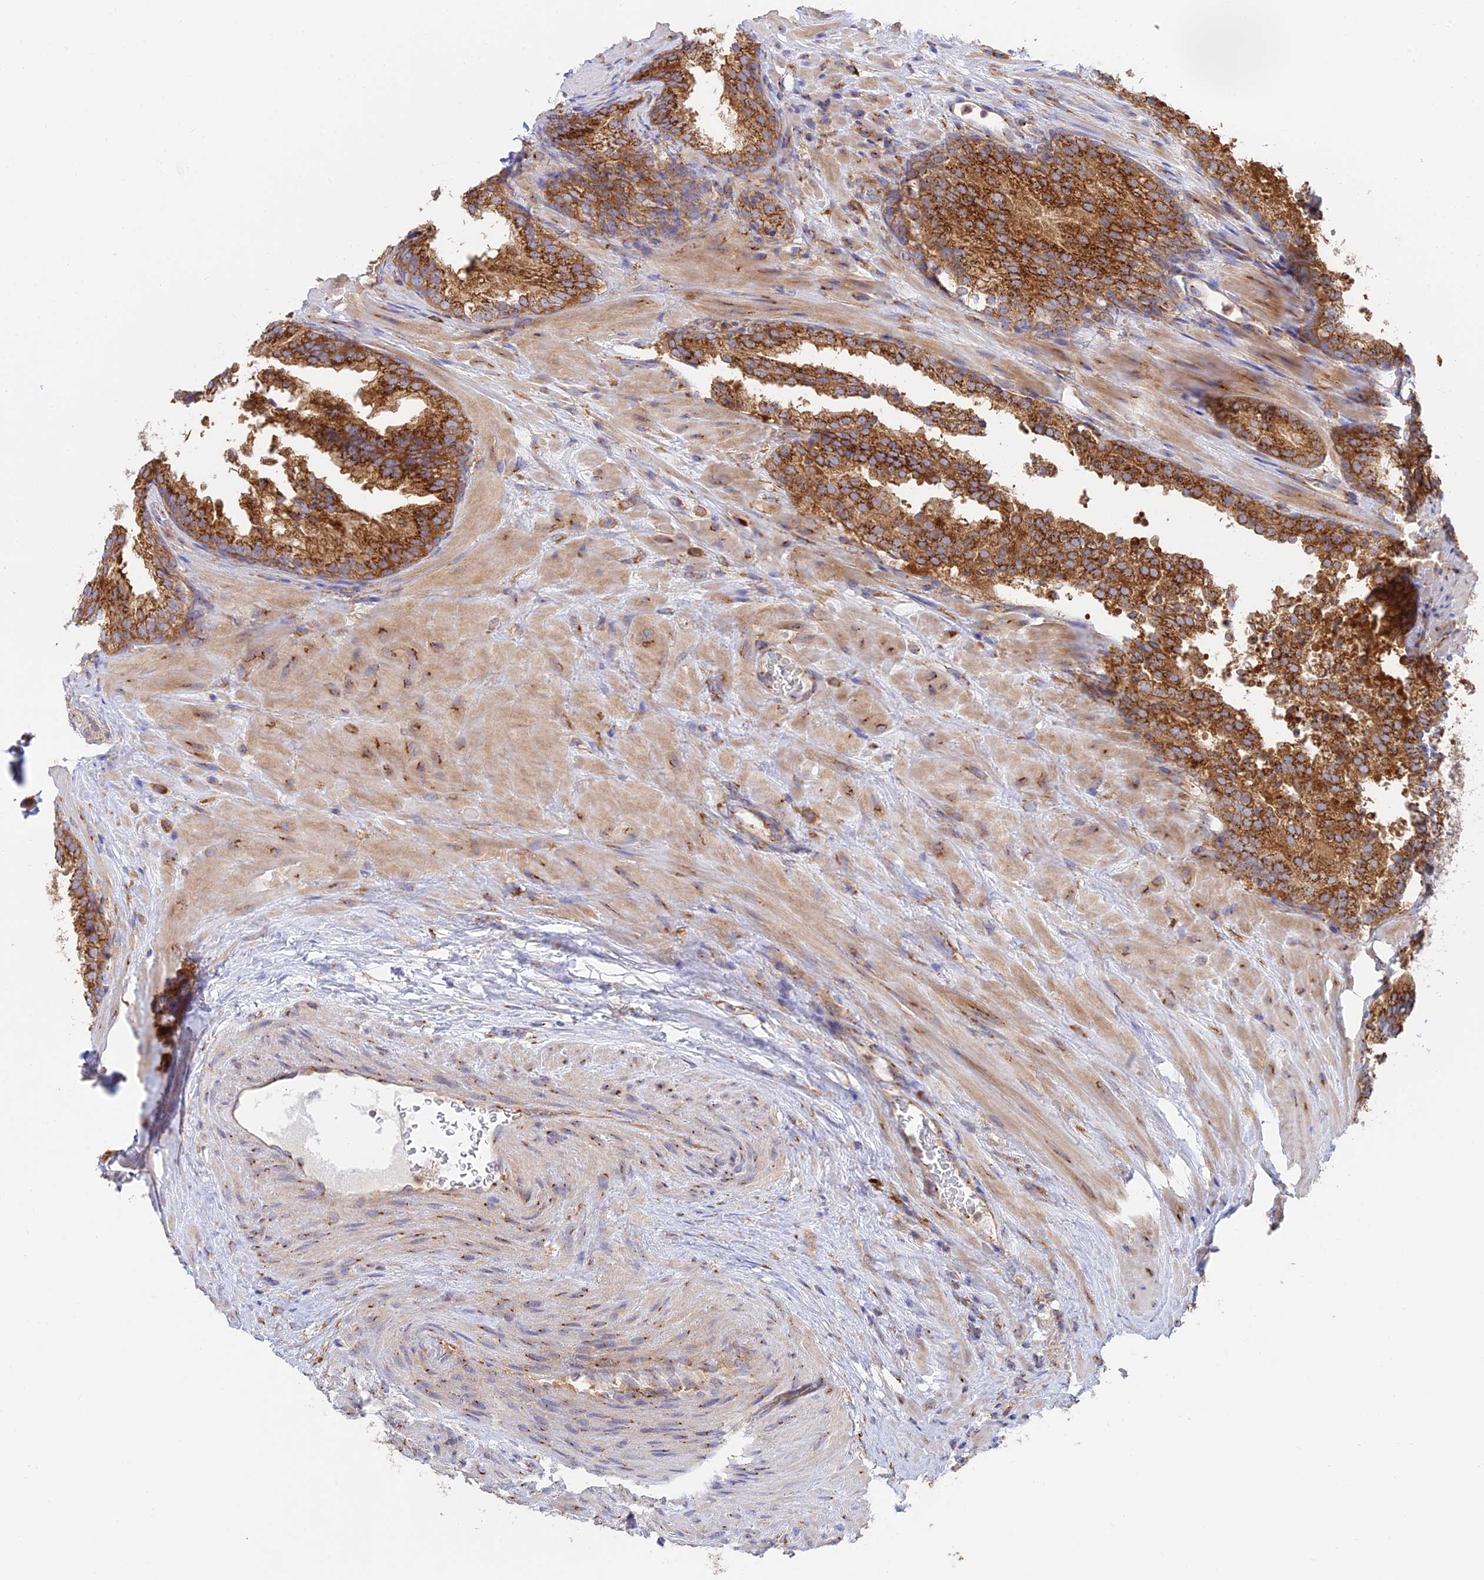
{"staining": {"intensity": "strong", "quantity": ">75%", "location": "cytoplasmic/membranous"}, "tissue": "prostate cancer", "cell_type": "Tumor cells", "image_type": "cancer", "snomed": [{"axis": "morphology", "description": "Adenocarcinoma, High grade"}, {"axis": "topography", "description": "Prostate"}], "caption": "Immunohistochemical staining of adenocarcinoma (high-grade) (prostate) exhibits strong cytoplasmic/membranous protein positivity in approximately >75% of tumor cells.", "gene": "GOLGA3", "patient": {"sex": "male", "age": 57}}